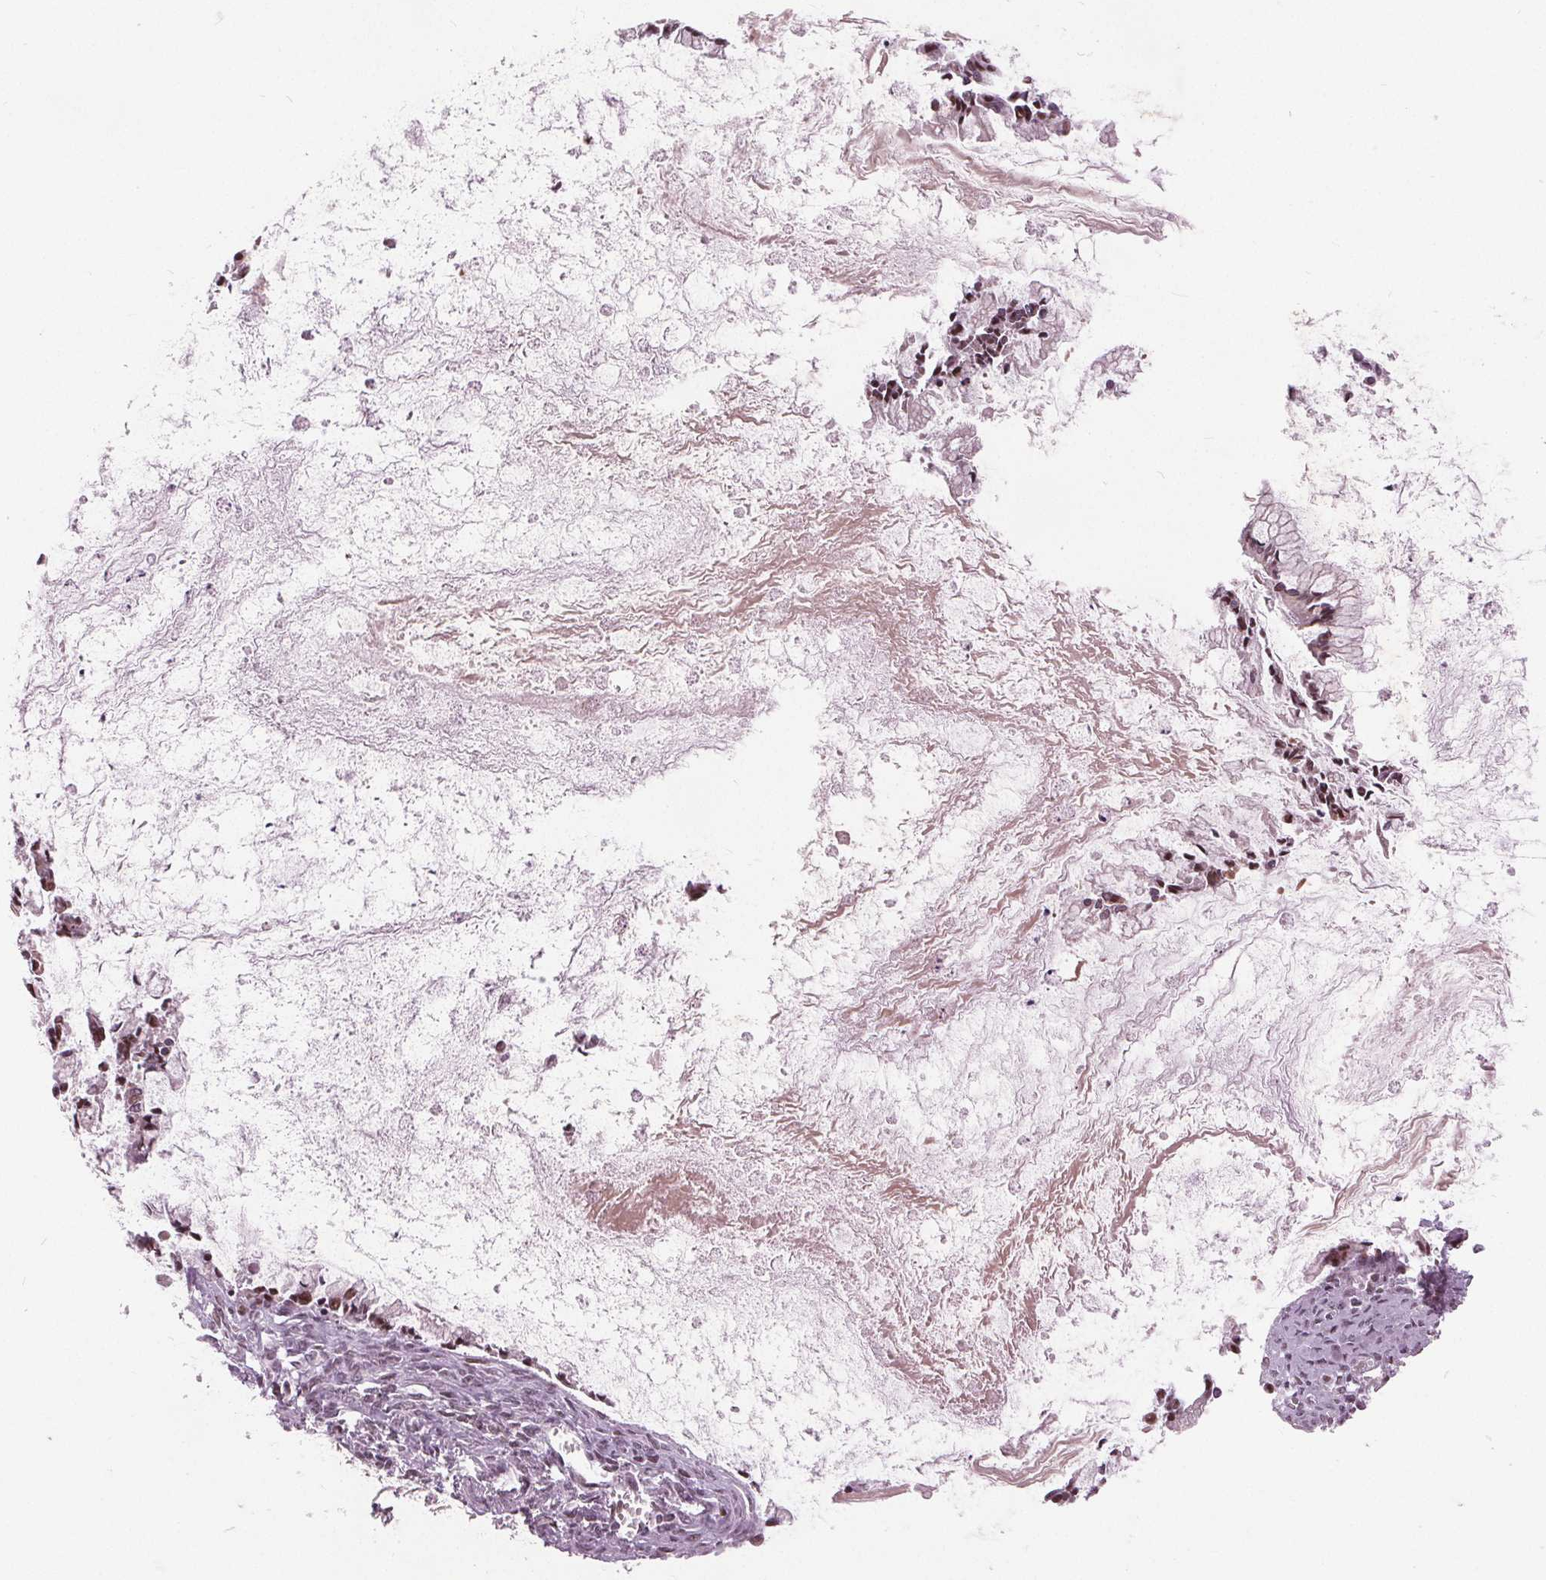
{"staining": {"intensity": "weak", "quantity": "25%-75%", "location": "nuclear"}, "tissue": "ovarian cancer", "cell_type": "Tumor cells", "image_type": "cancer", "snomed": [{"axis": "morphology", "description": "Cystadenocarcinoma, mucinous, NOS"}, {"axis": "topography", "description": "Ovary"}], "caption": "The micrograph displays immunohistochemical staining of mucinous cystadenocarcinoma (ovarian). There is weak nuclear expression is appreciated in about 25%-75% of tumor cells.", "gene": "TTC34", "patient": {"sex": "female", "age": 67}}